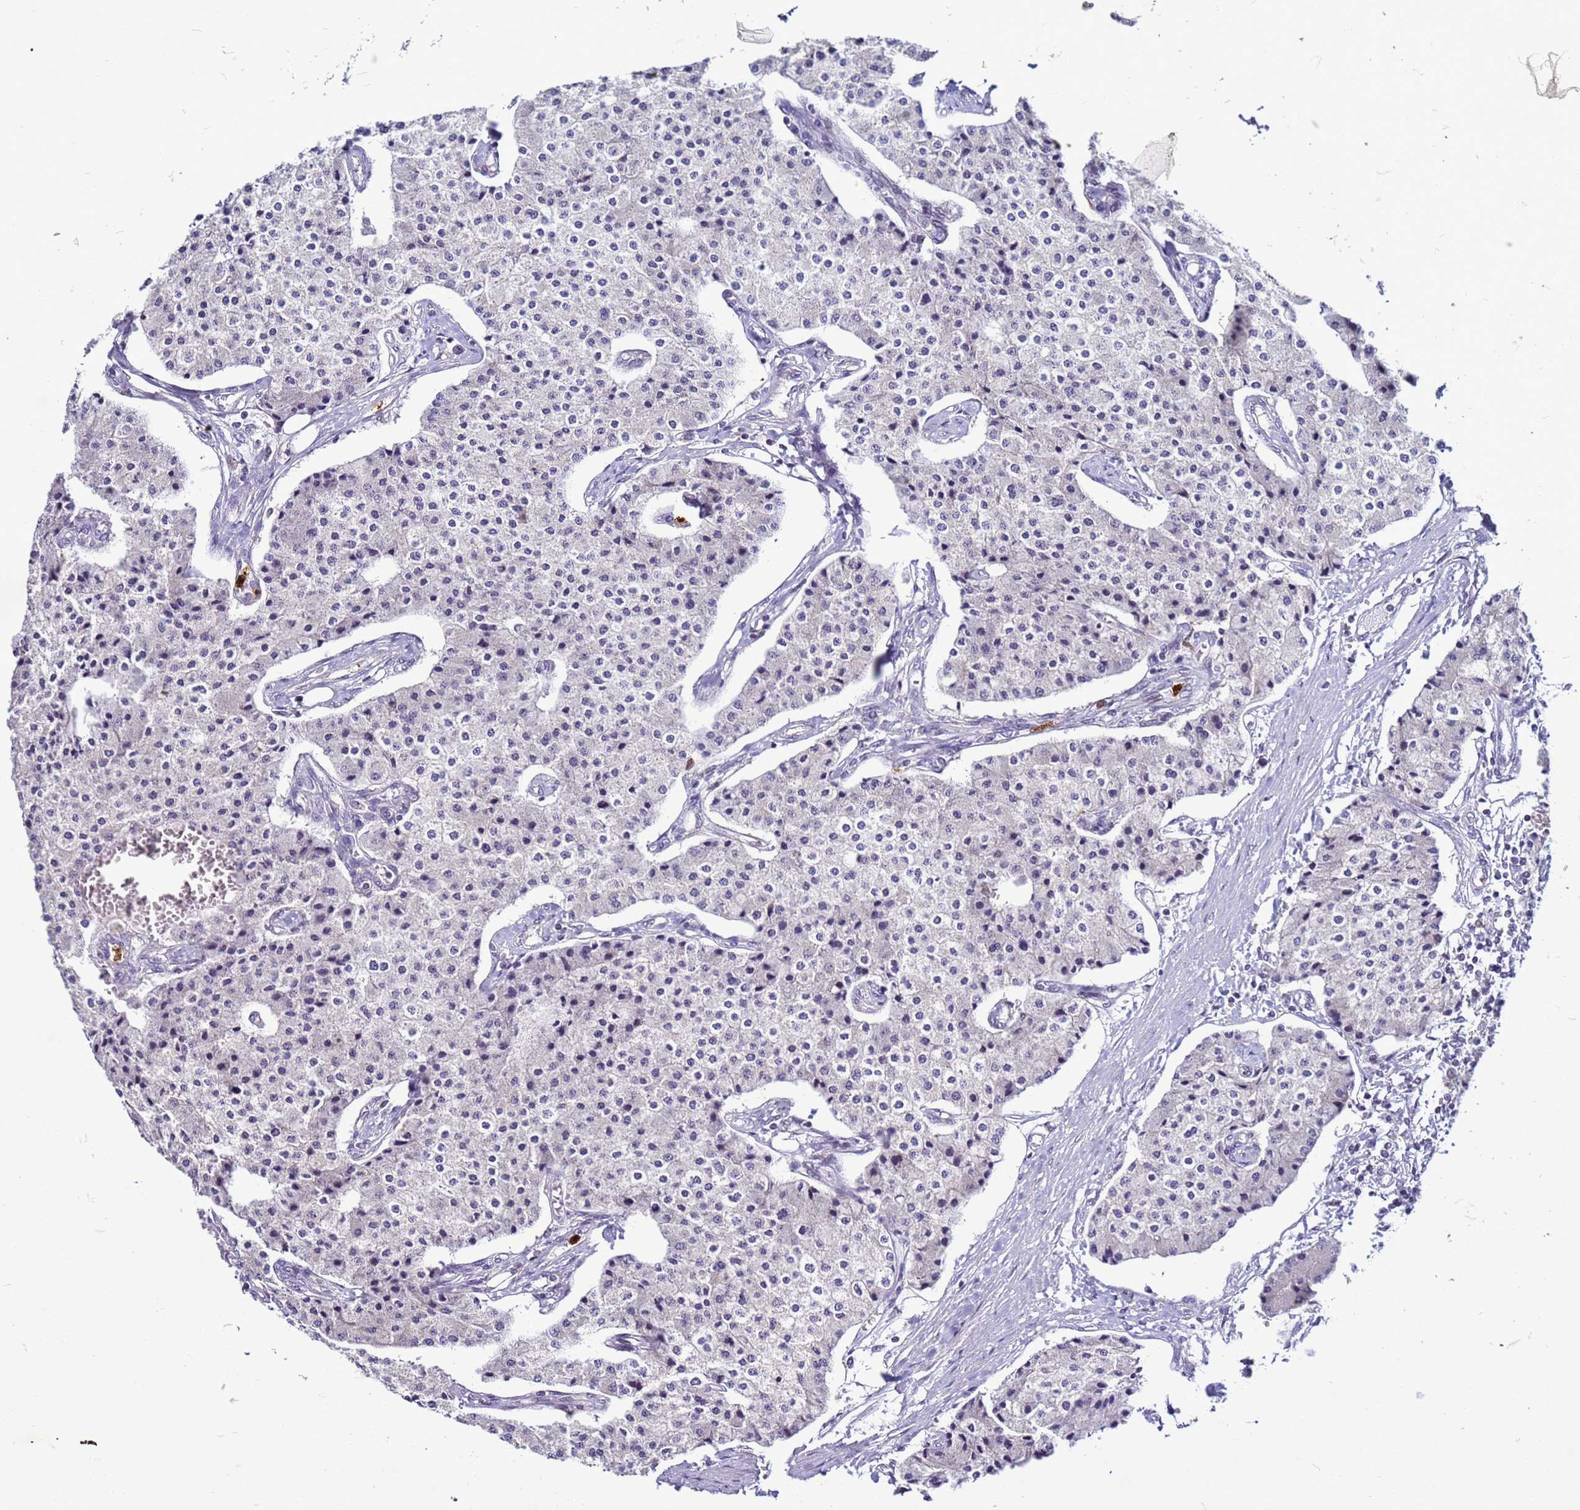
{"staining": {"intensity": "negative", "quantity": "none", "location": "none"}, "tissue": "carcinoid", "cell_type": "Tumor cells", "image_type": "cancer", "snomed": [{"axis": "morphology", "description": "Carcinoid, malignant, NOS"}, {"axis": "topography", "description": "Colon"}], "caption": "This histopathology image is of malignant carcinoid stained with immunohistochemistry (IHC) to label a protein in brown with the nuclei are counter-stained blue. There is no positivity in tumor cells.", "gene": "VPS4B", "patient": {"sex": "female", "age": 52}}